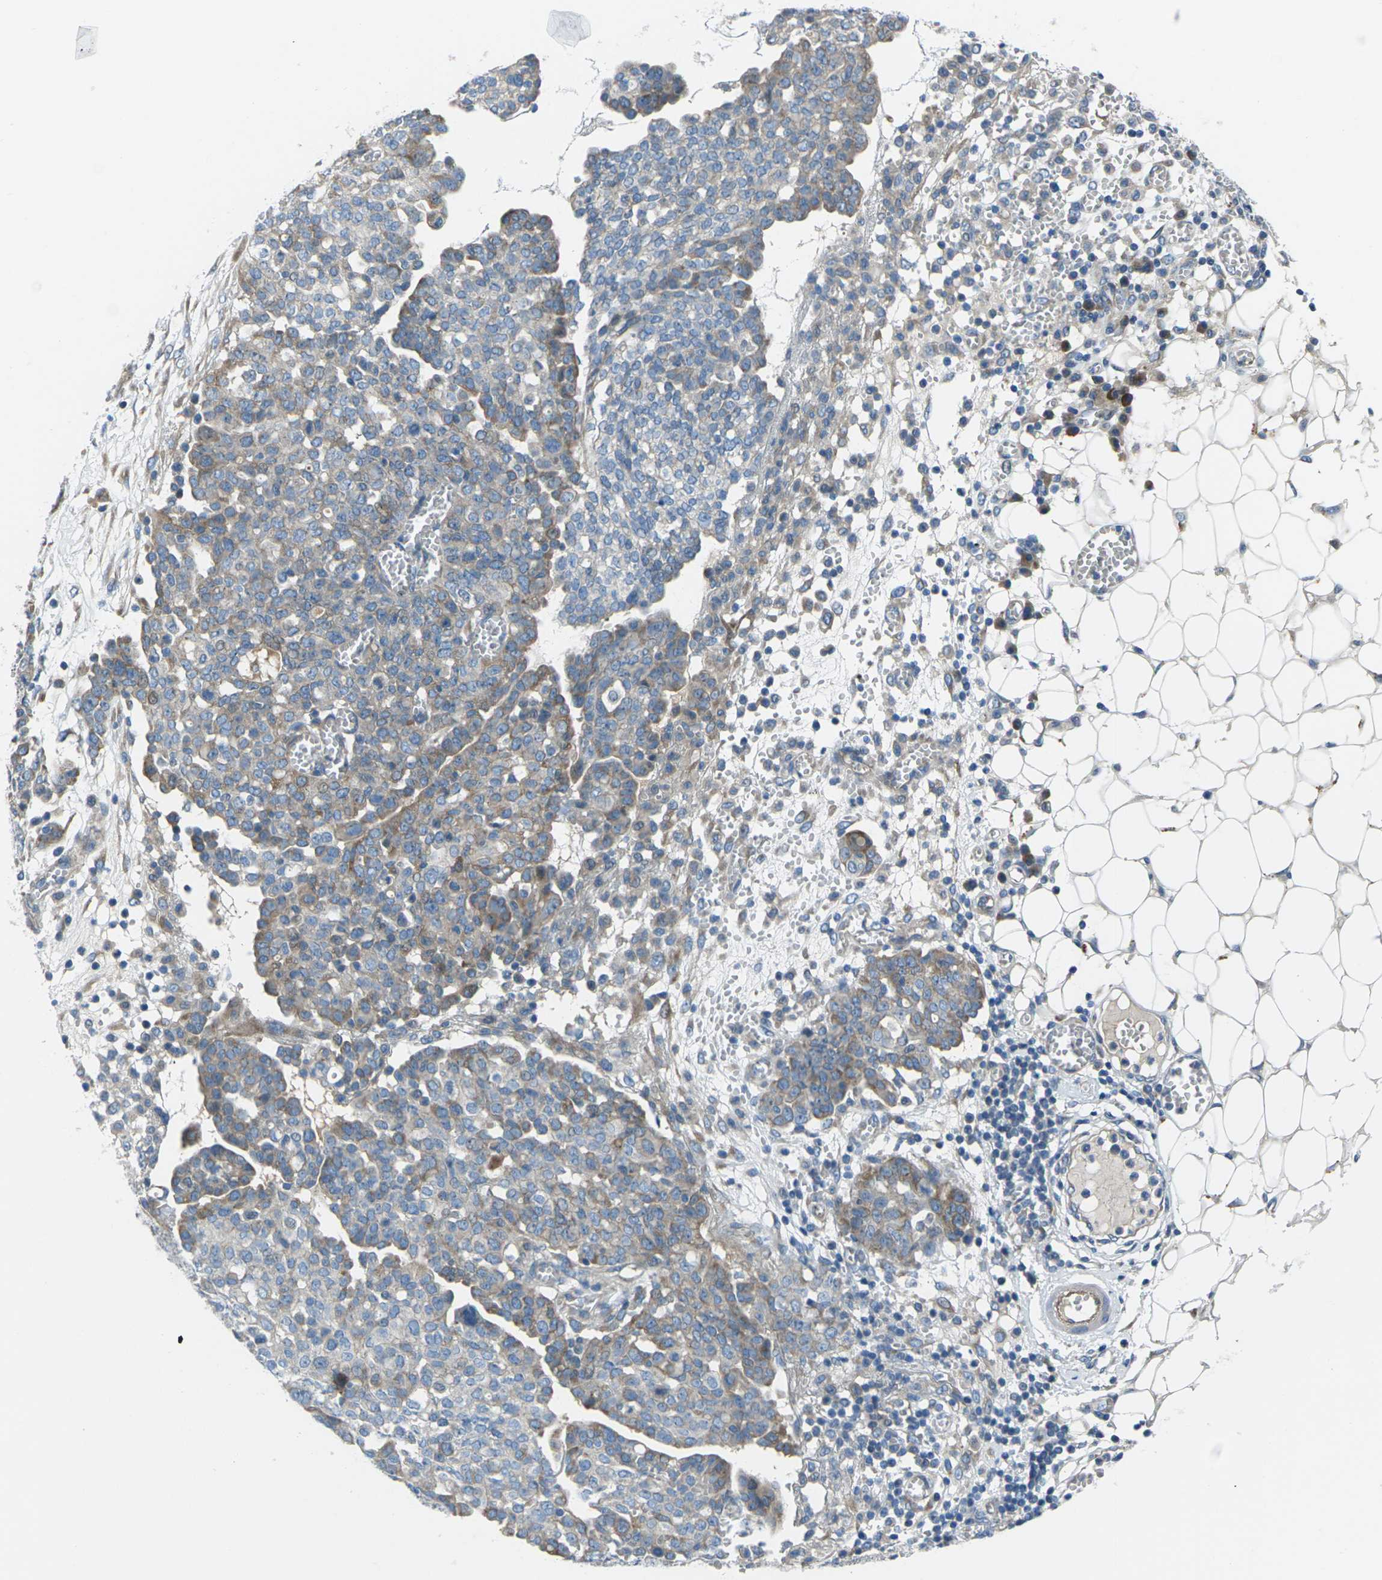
{"staining": {"intensity": "moderate", "quantity": "25%-75%", "location": "cytoplasmic/membranous"}, "tissue": "ovarian cancer", "cell_type": "Tumor cells", "image_type": "cancer", "snomed": [{"axis": "morphology", "description": "Cystadenocarcinoma, serous, NOS"}, {"axis": "topography", "description": "Soft tissue"}, {"axis": "topography", "description": "Ovary"}], "caption": "A histopathology image of human ovarian cancer stained for a protein reveals moderate cytoplasmic/membranous brown staining in tumor cells.", "gene": "EDNRA", "patient": {"sex": "female", "age": 57}}